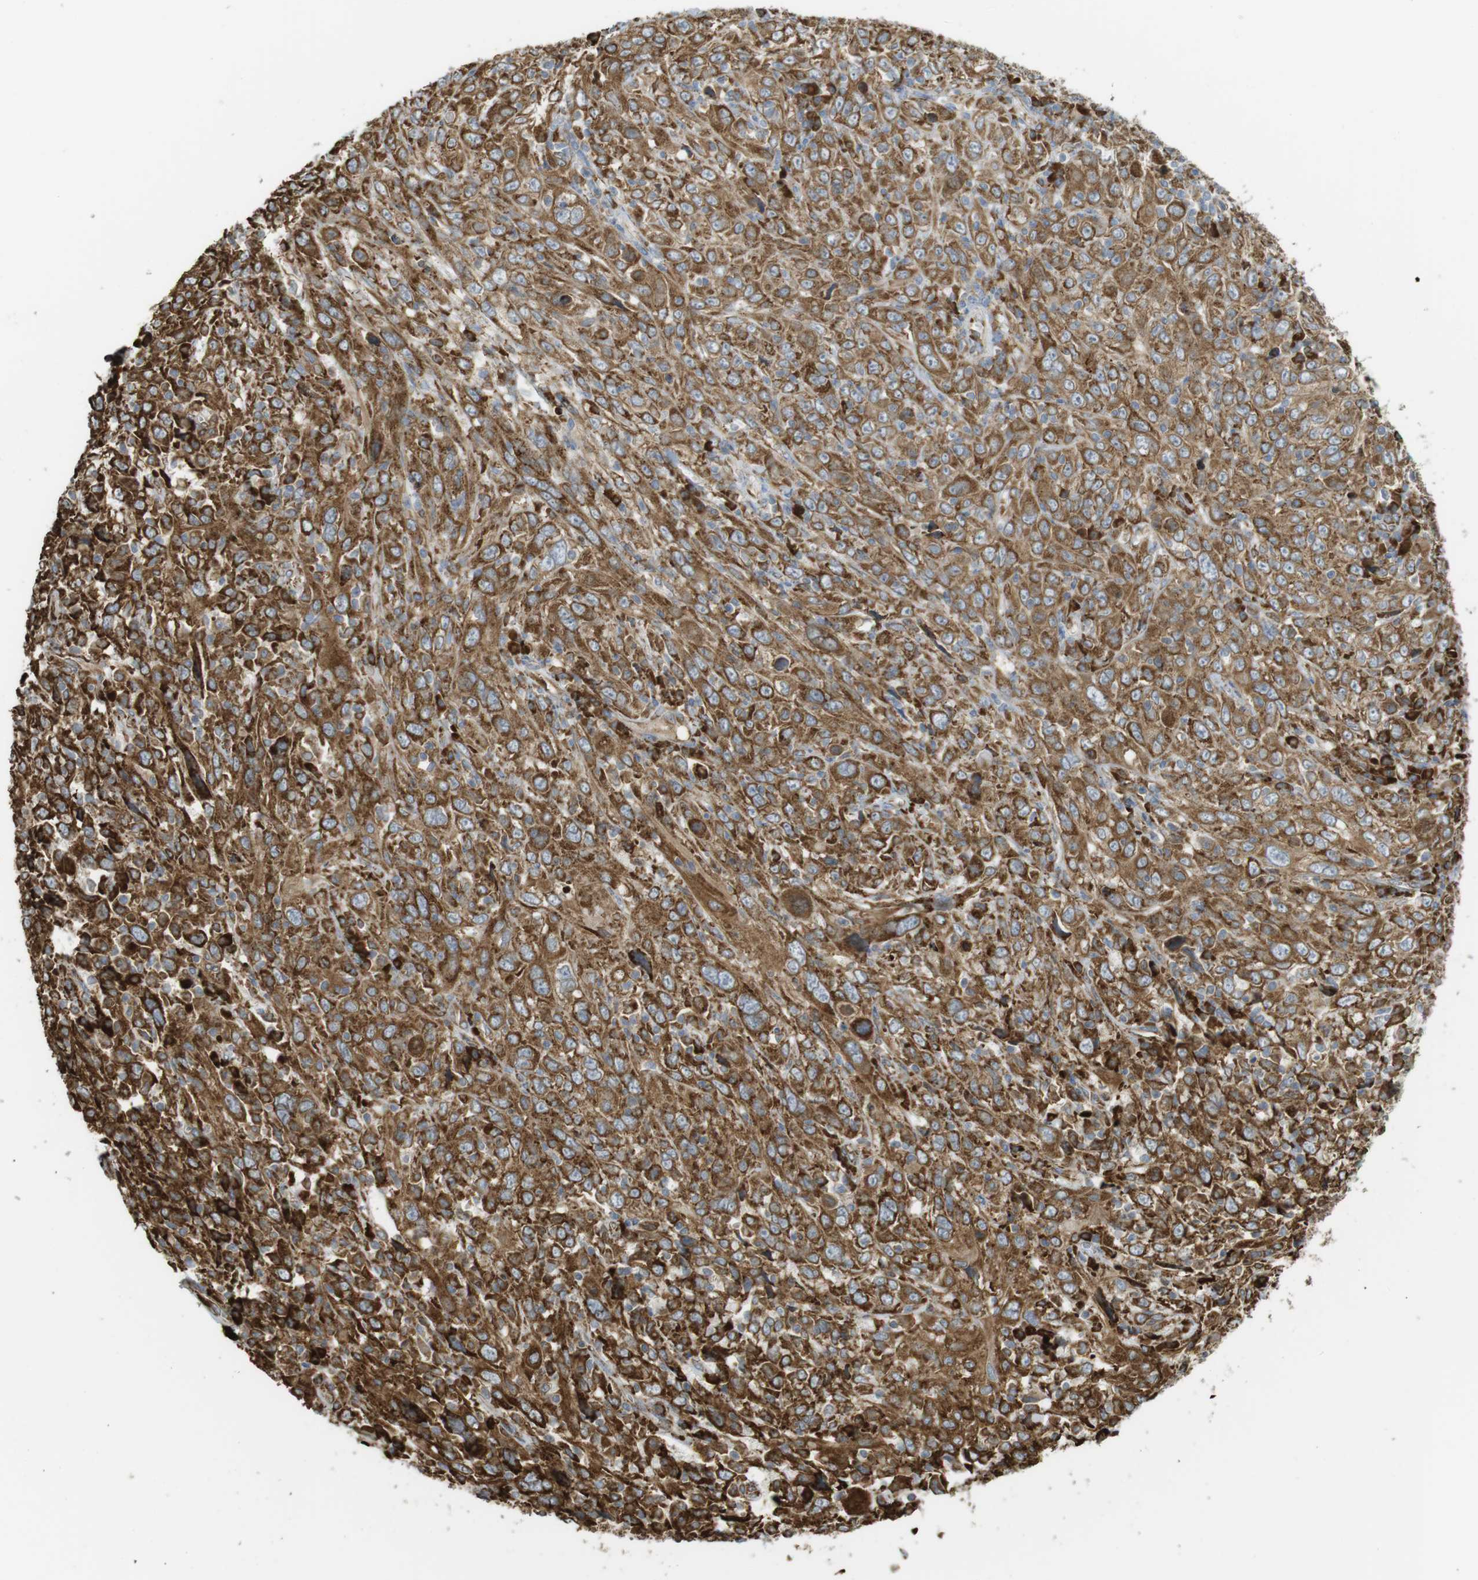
{"staining": {"intensity": "strong", "quantity": ">75%", "location": "cytoplasmic/membranous"}, "tissue": "cervical cancer", "cell_type": "Tumor cells", "image_type": "cancer", "snomed": [{"axis": "morphology", "description": "Squamous cell carcinoma, NOS"}, {"axis": "topography", "description": "Cervix"}], "caption": "This is an image of immunohistochemistry staining of cervical squamous cell carcinoma, which shows strong staining in the cytoplasmic/membranous of tumor cells.", "gene": "MBOAT2", "patient": {"sex": "female", "age": 46}}